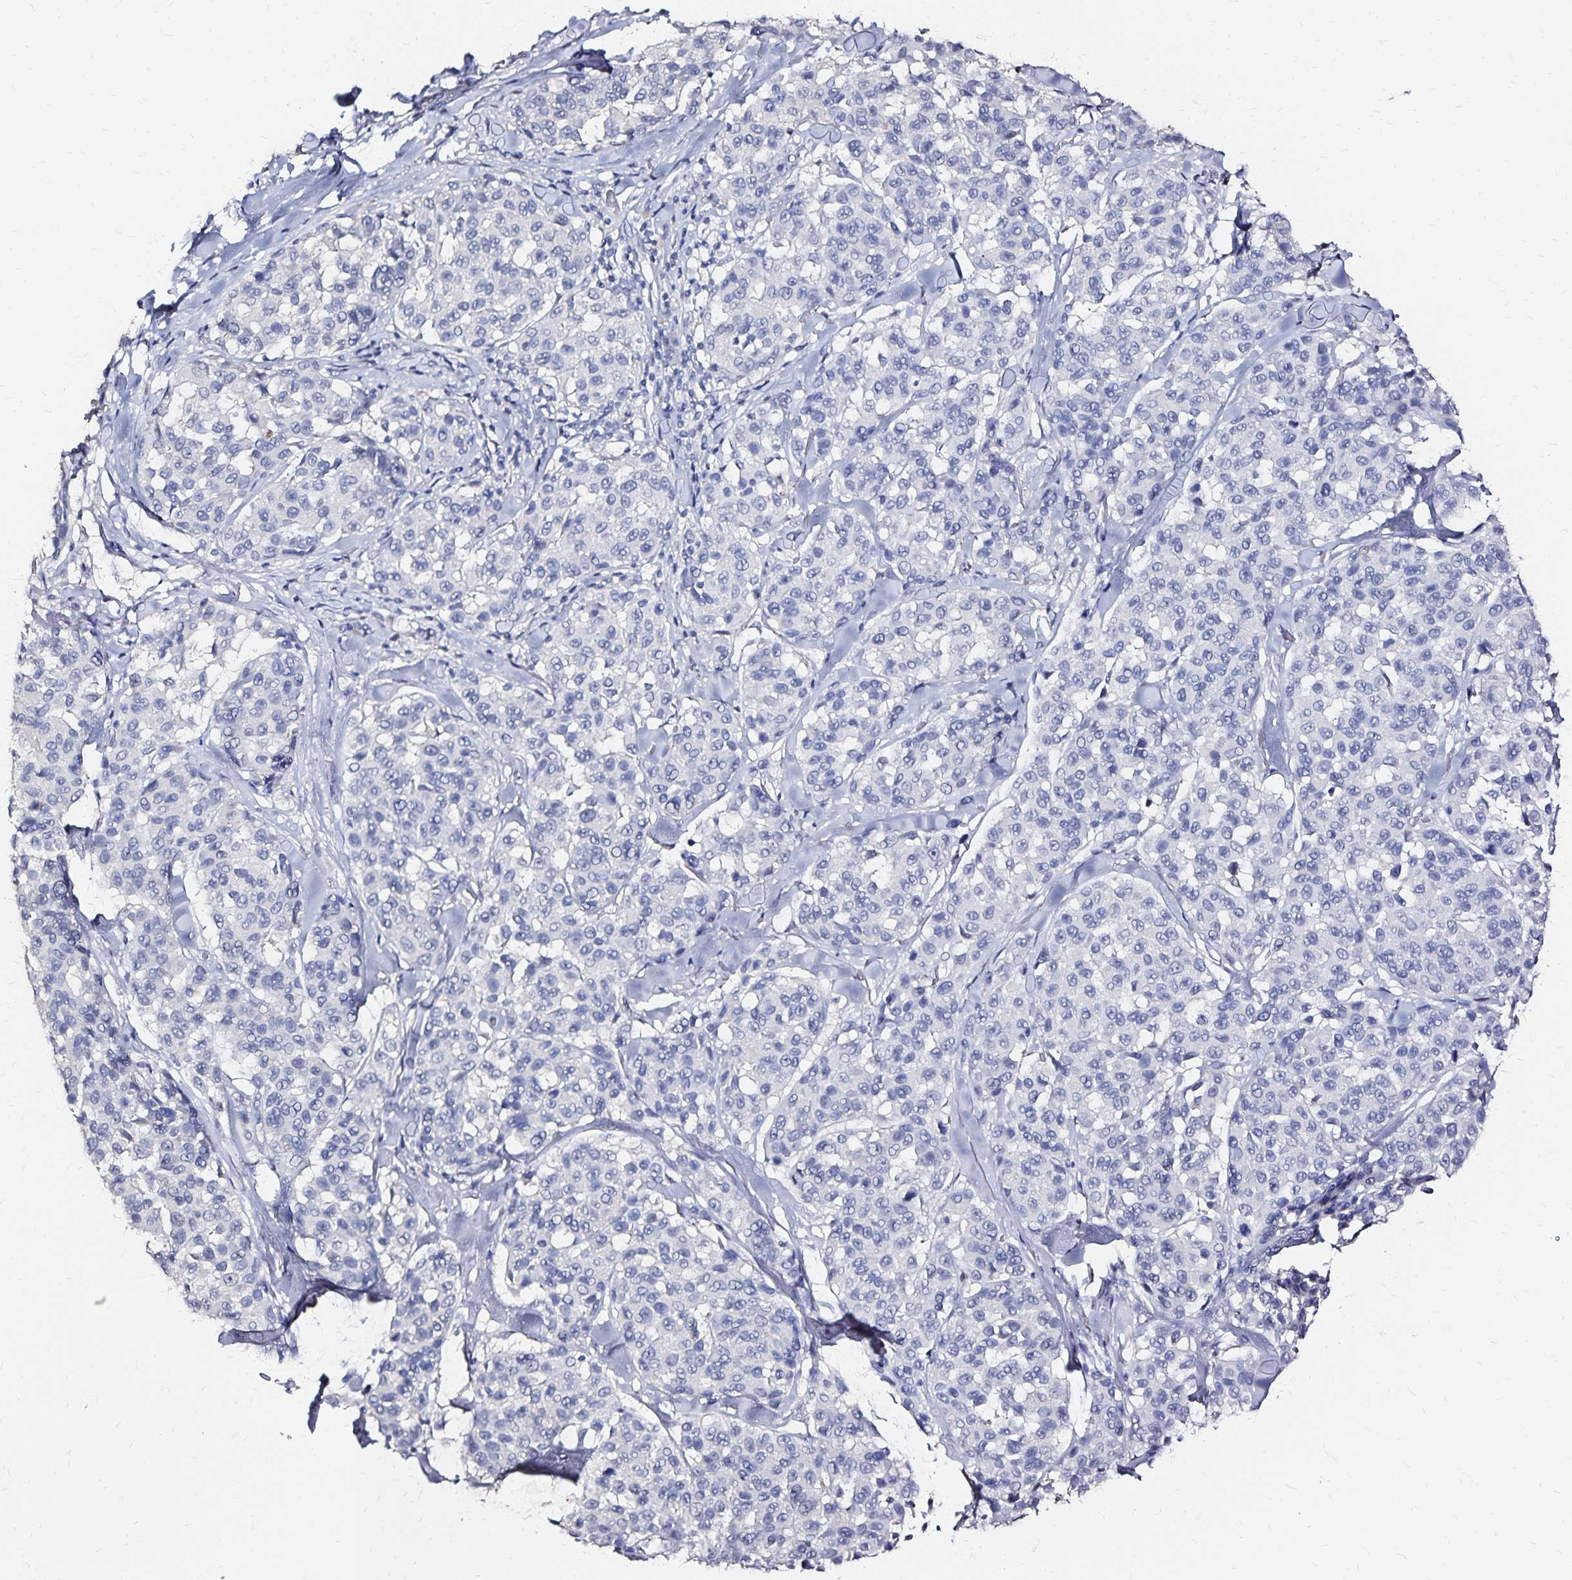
{"staining": {"intensity": "negative", "quantity": "none", "location": "none"}, "tissue": "melanoma", "cell_type": "Tumor cells", "image_type": "cancer", "snomed": [{"axis": "morphology", "description": "Malignant melanoma, NOS"}, {"axis": "topography", "description": "Skin"}], "caption": "Immunohistochemistry (IHC) image of neoplastic tissue: human malignant melanoma stained with DAB (3,3'-diaminobenzidine) demonstrates no significant protein expression in tumor cells. (DAB (3,3'-diaminobenzidine) immunohistochemistry (IHC) visualized using brightfield microscopy, high magnification).", "gene": "SLC5A1", "patient": {"sex": "female", "age": 66}}